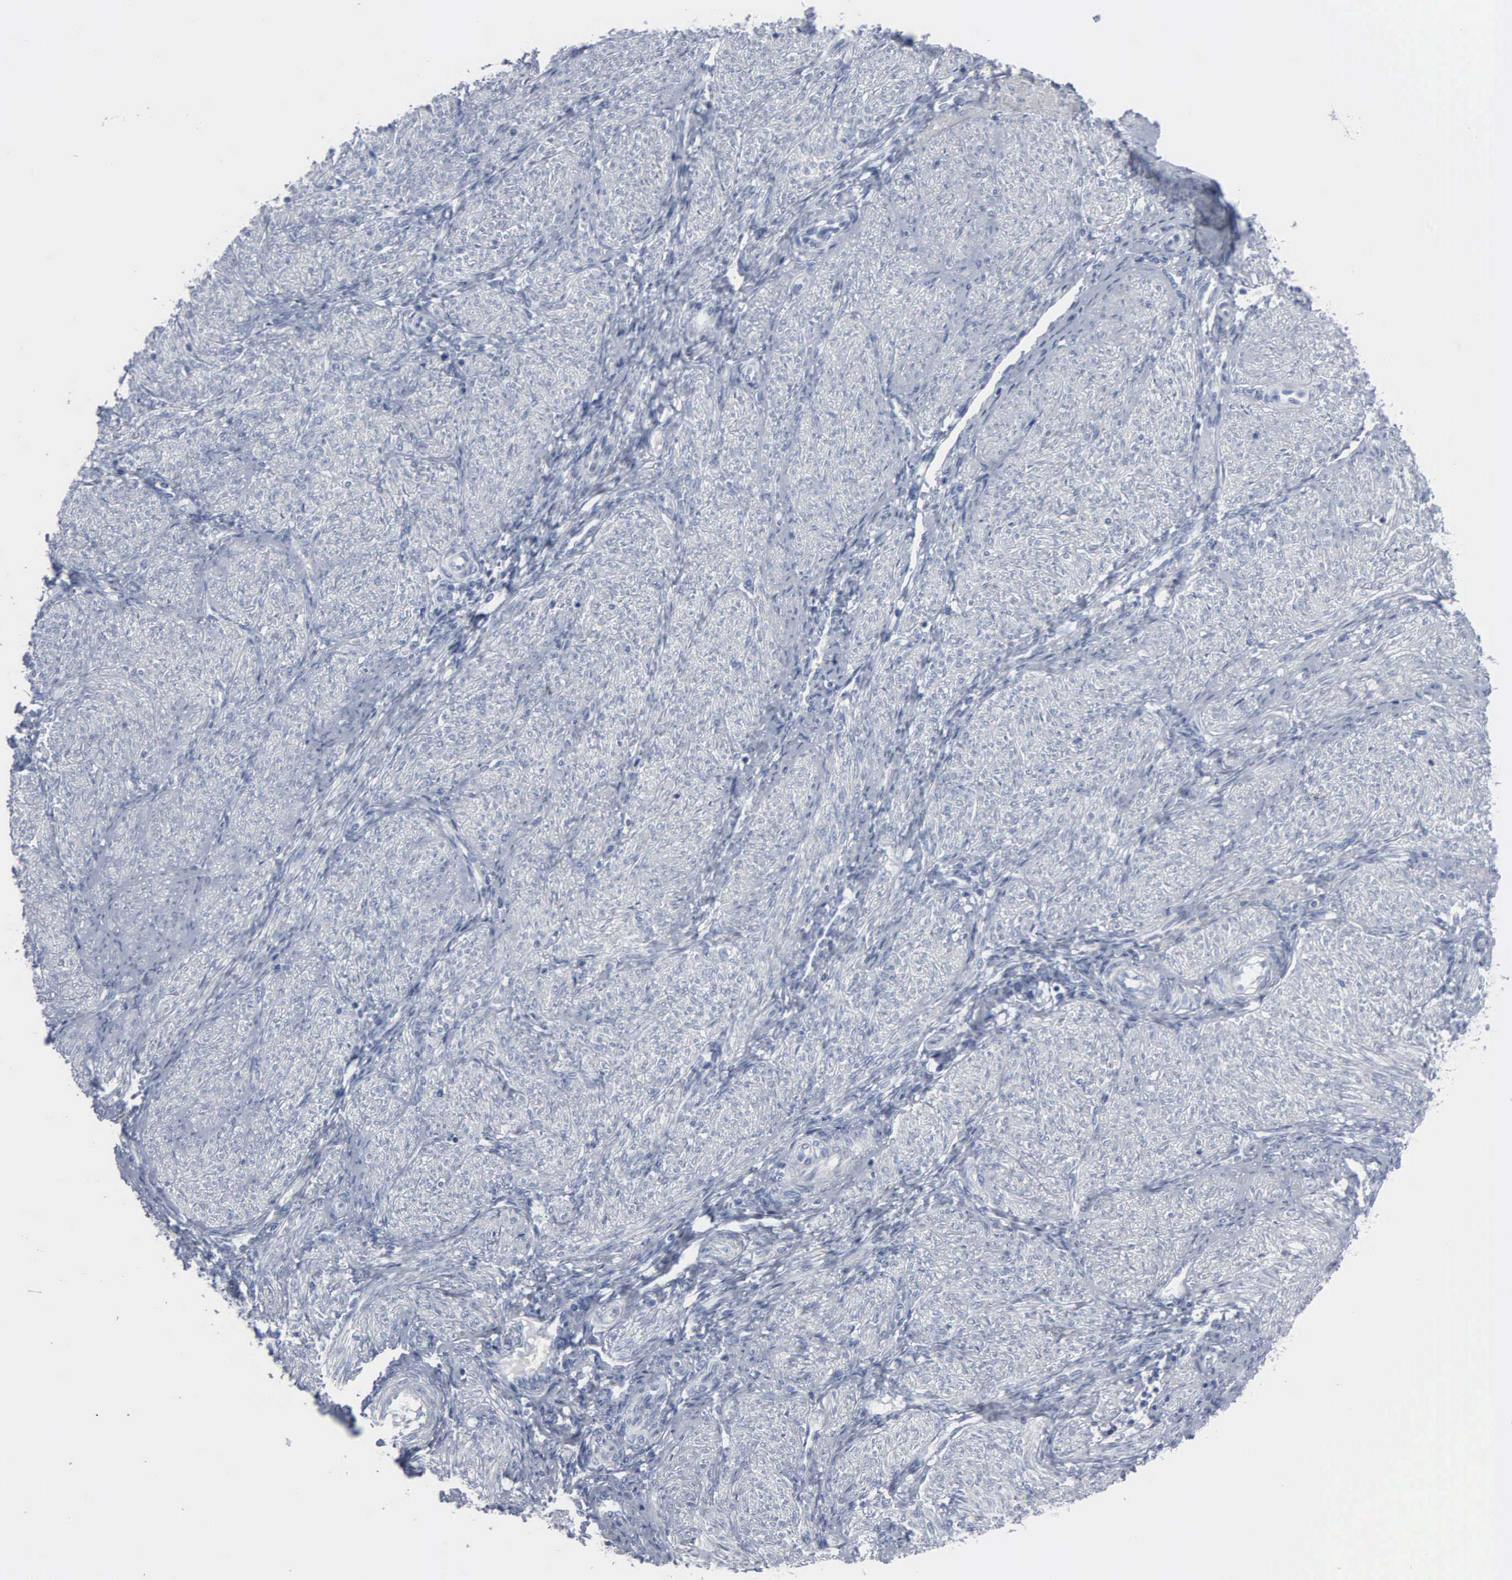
{"staining": {"intensity": "negative", "quantity": "none", "location": "none"}, "tissue": "endometrium", "cell_type": "Cells in endometrial stroma", "image_type": "normal", "snomed": [{"axis": "morphology", "description": "Normal tissue, NOS"}, {"axis": "topography", "description": "Endometrium"}], "caption": "A high-resolution photomicrograph shows IHC staining of benign endometrium, which displays no significant staining in cells in endometrial stroma.", "gene": "DMD", "patient": {"sex": "female", "age": 36}}